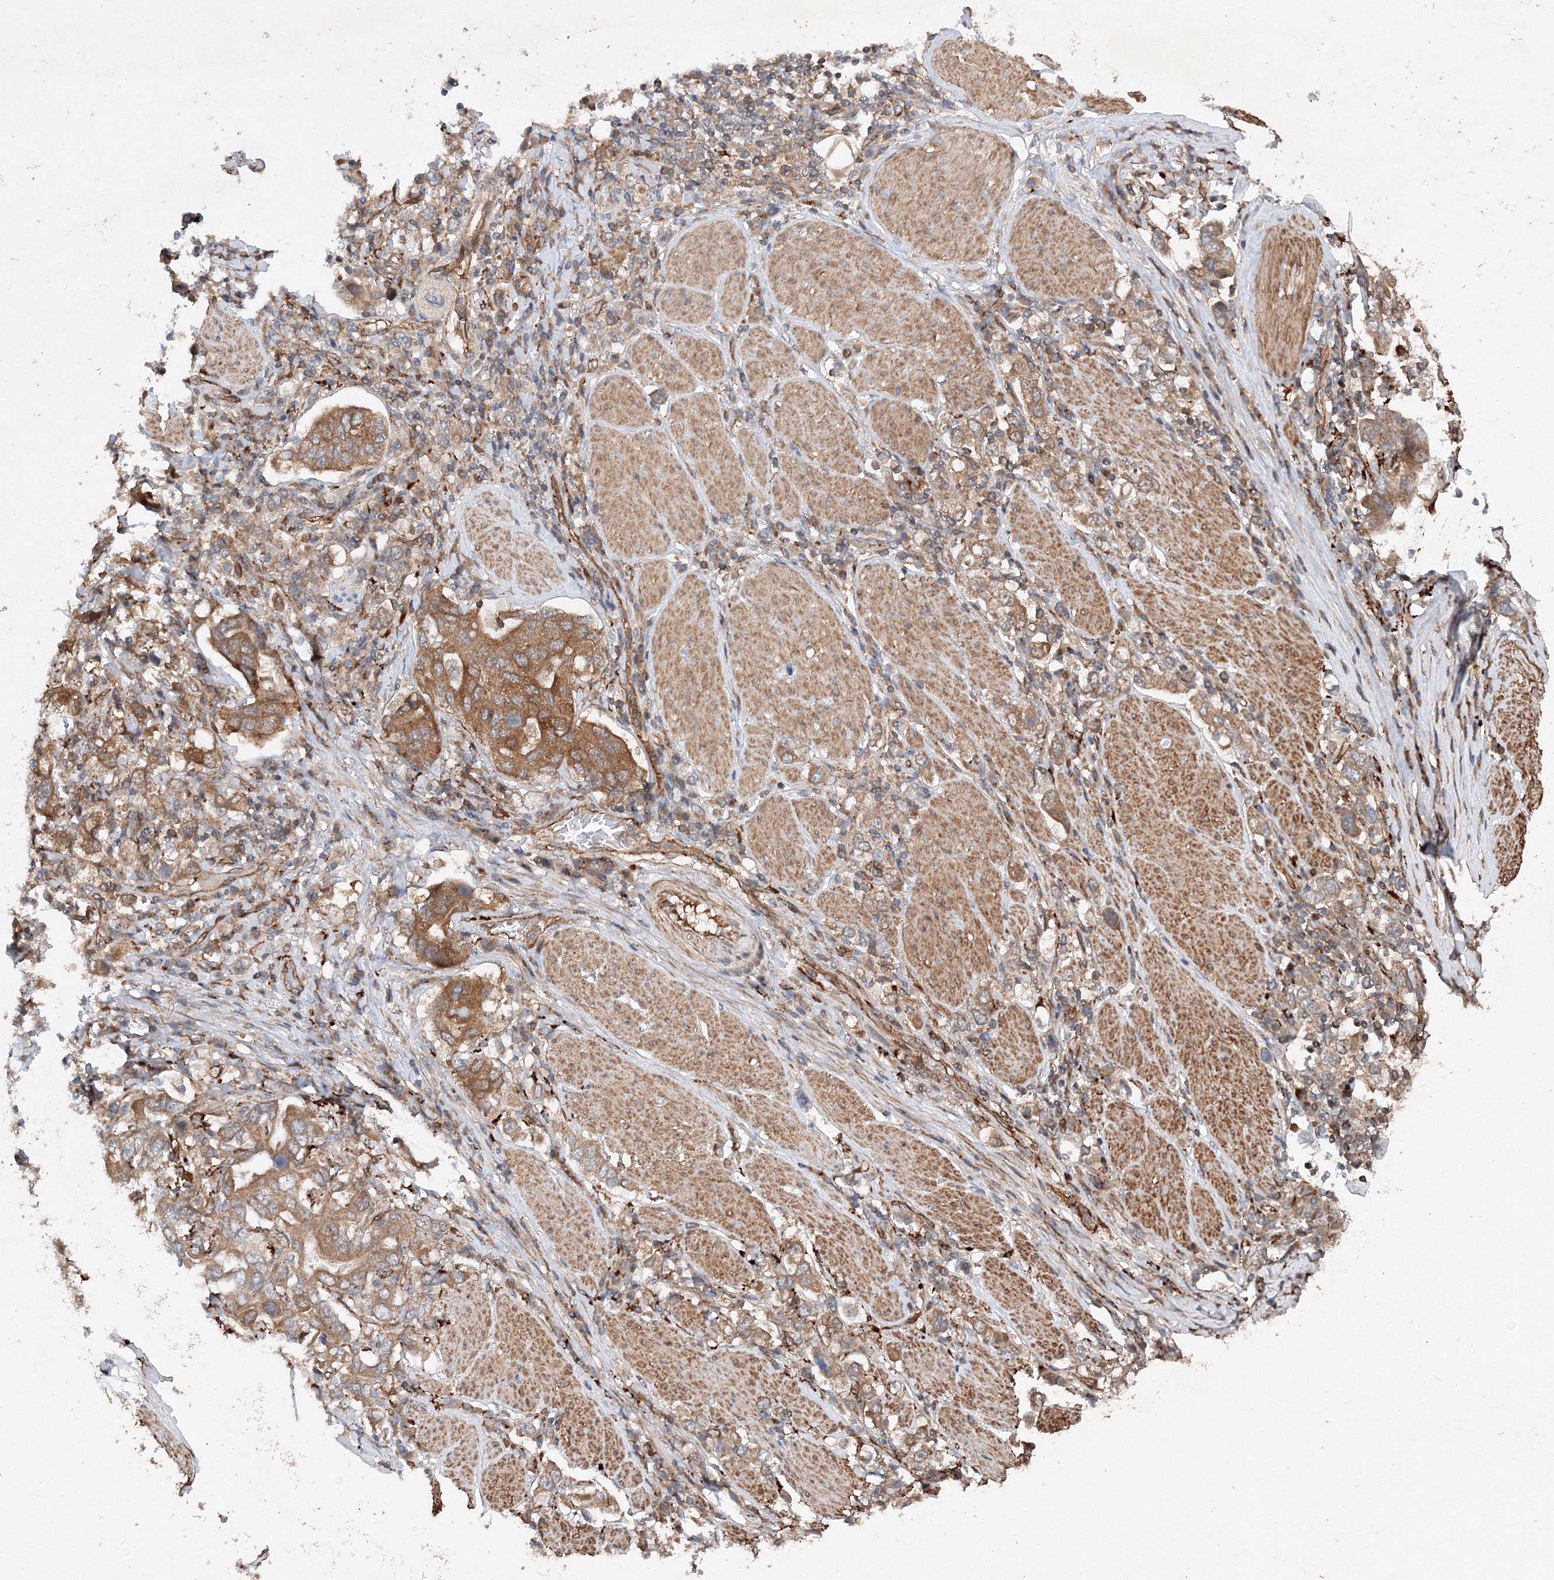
{"staining": {"intensity": "moderate", "quantity": ">75%", "location": "cytoplasmic/membranous"}, "tissue": "stomach cancer", "cell_type": "Tumor cells", "image_type": "cancer", "snomed": [{"axis": "morphology", "description": "Adenocarcinoma, NOS"}, {"axis": "topography", "description": "Stomach, upper"}], "caption": "Immunohistochemistry photomicrograph of neoplastic tissue: stomach cancer (adenocarcinoma) stained using immunohistochemistry (IHC) displays medium levels of moderate protein expression localized specifically in the cytoplasmic/membranous of tumor cells, appearing as a cytoplasmic/membranous brown color.", "gene": "DCTD", "patient": {"sex": "male", "age": 62}}